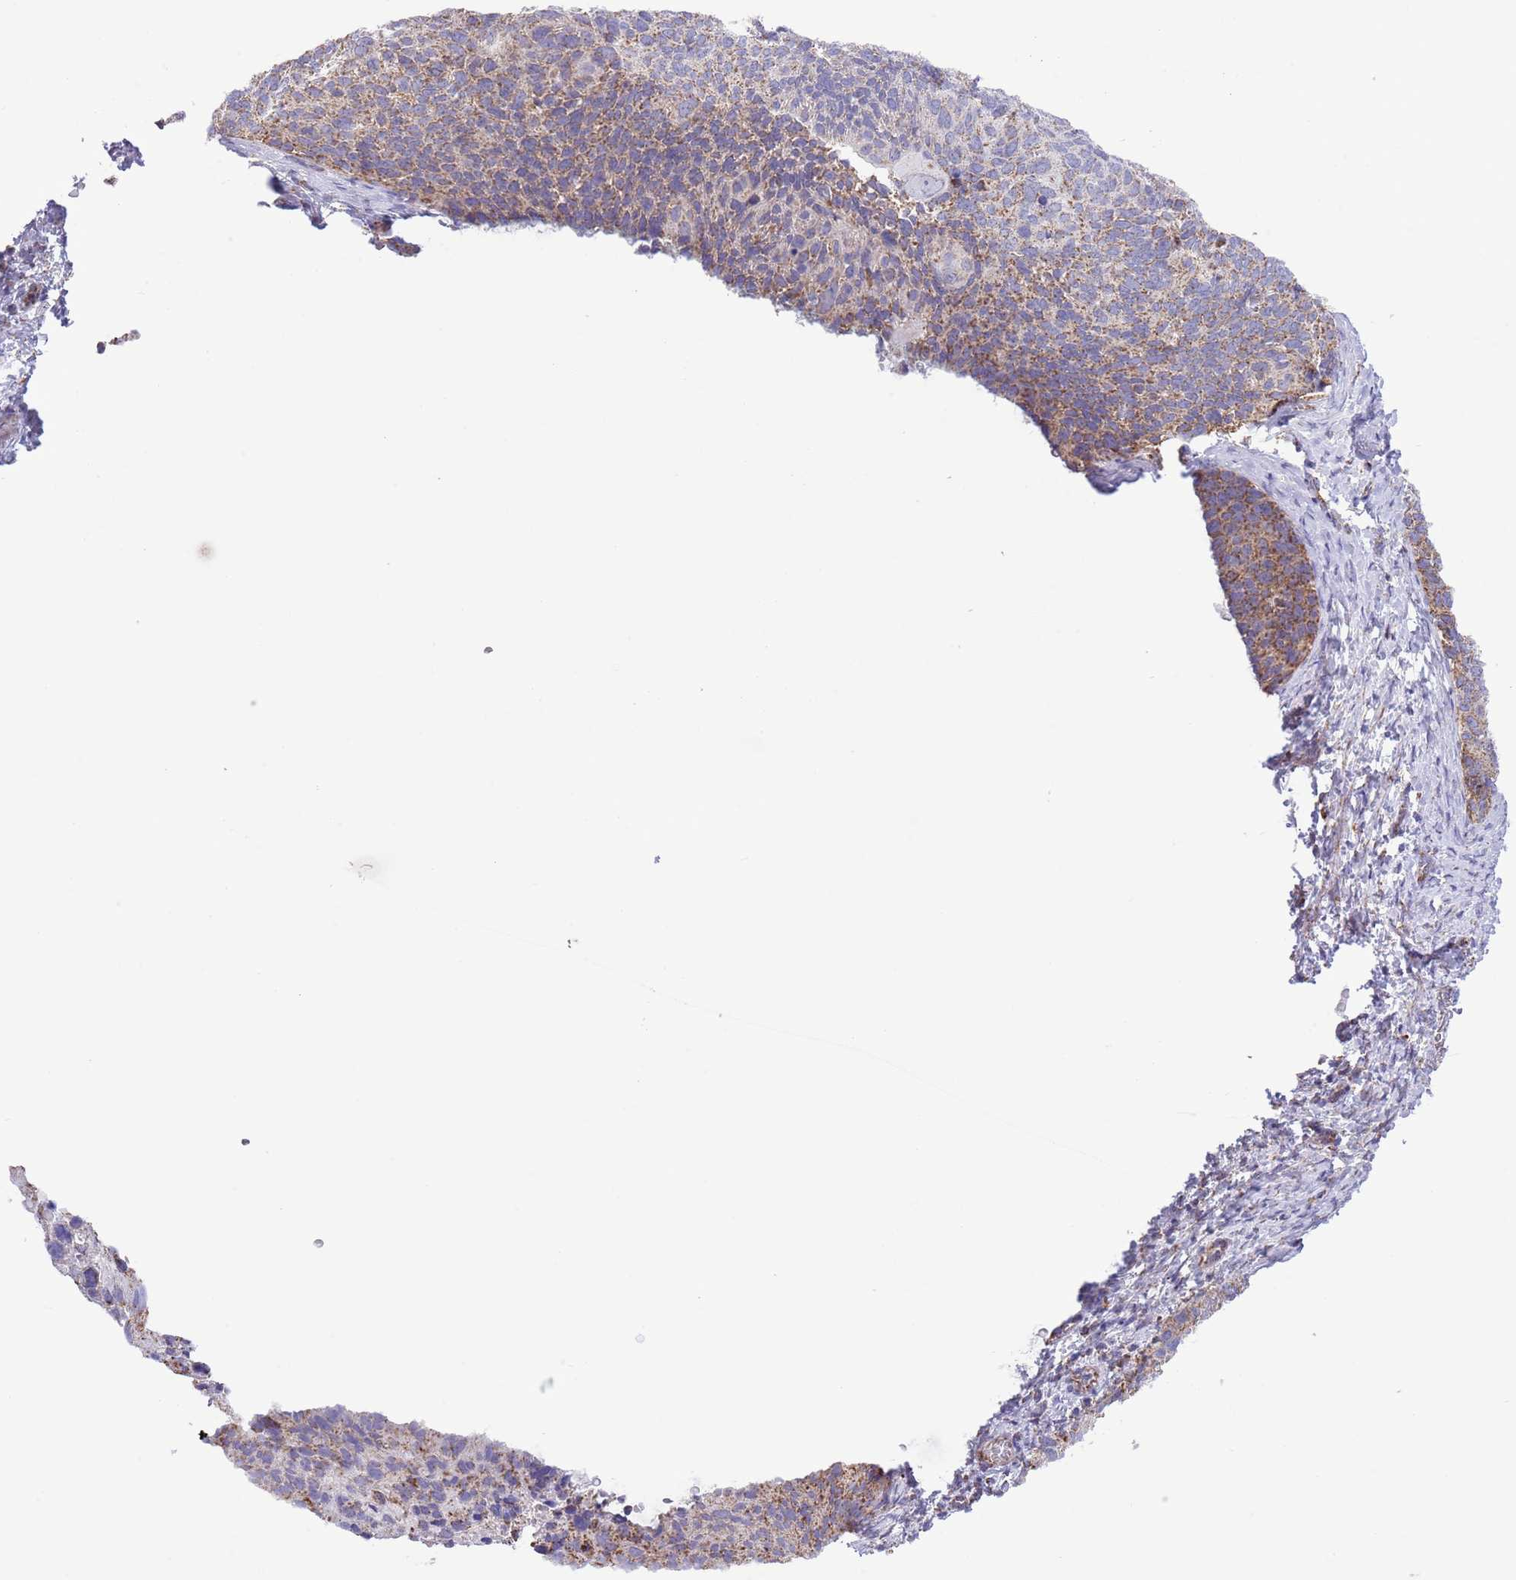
{"staining": {"intensity": "moderate", "quantity": ">75%", "location": "cytoplasmic/membranous"}, "tissue": "cervical cancer", "cell_type": "Tumor cells", "image_type": "cancer", "snomed": [{"axis": "morphology", "description": "Squamous cell carcinoma, NOS"}, {"axis": "topography", "description": "Cervix"}], "caption": "Immunohistochemistry (IHC) photomicrograph of squamous cell carcinoma (cervical) stained for a protein (brown), which exhibits medium levels of moderate cytoplasmic/membranous expression in approximately >75% of tumor cells.", "gene": "TEKTIP1", "patient": {"sex": "female", "age": 80}}